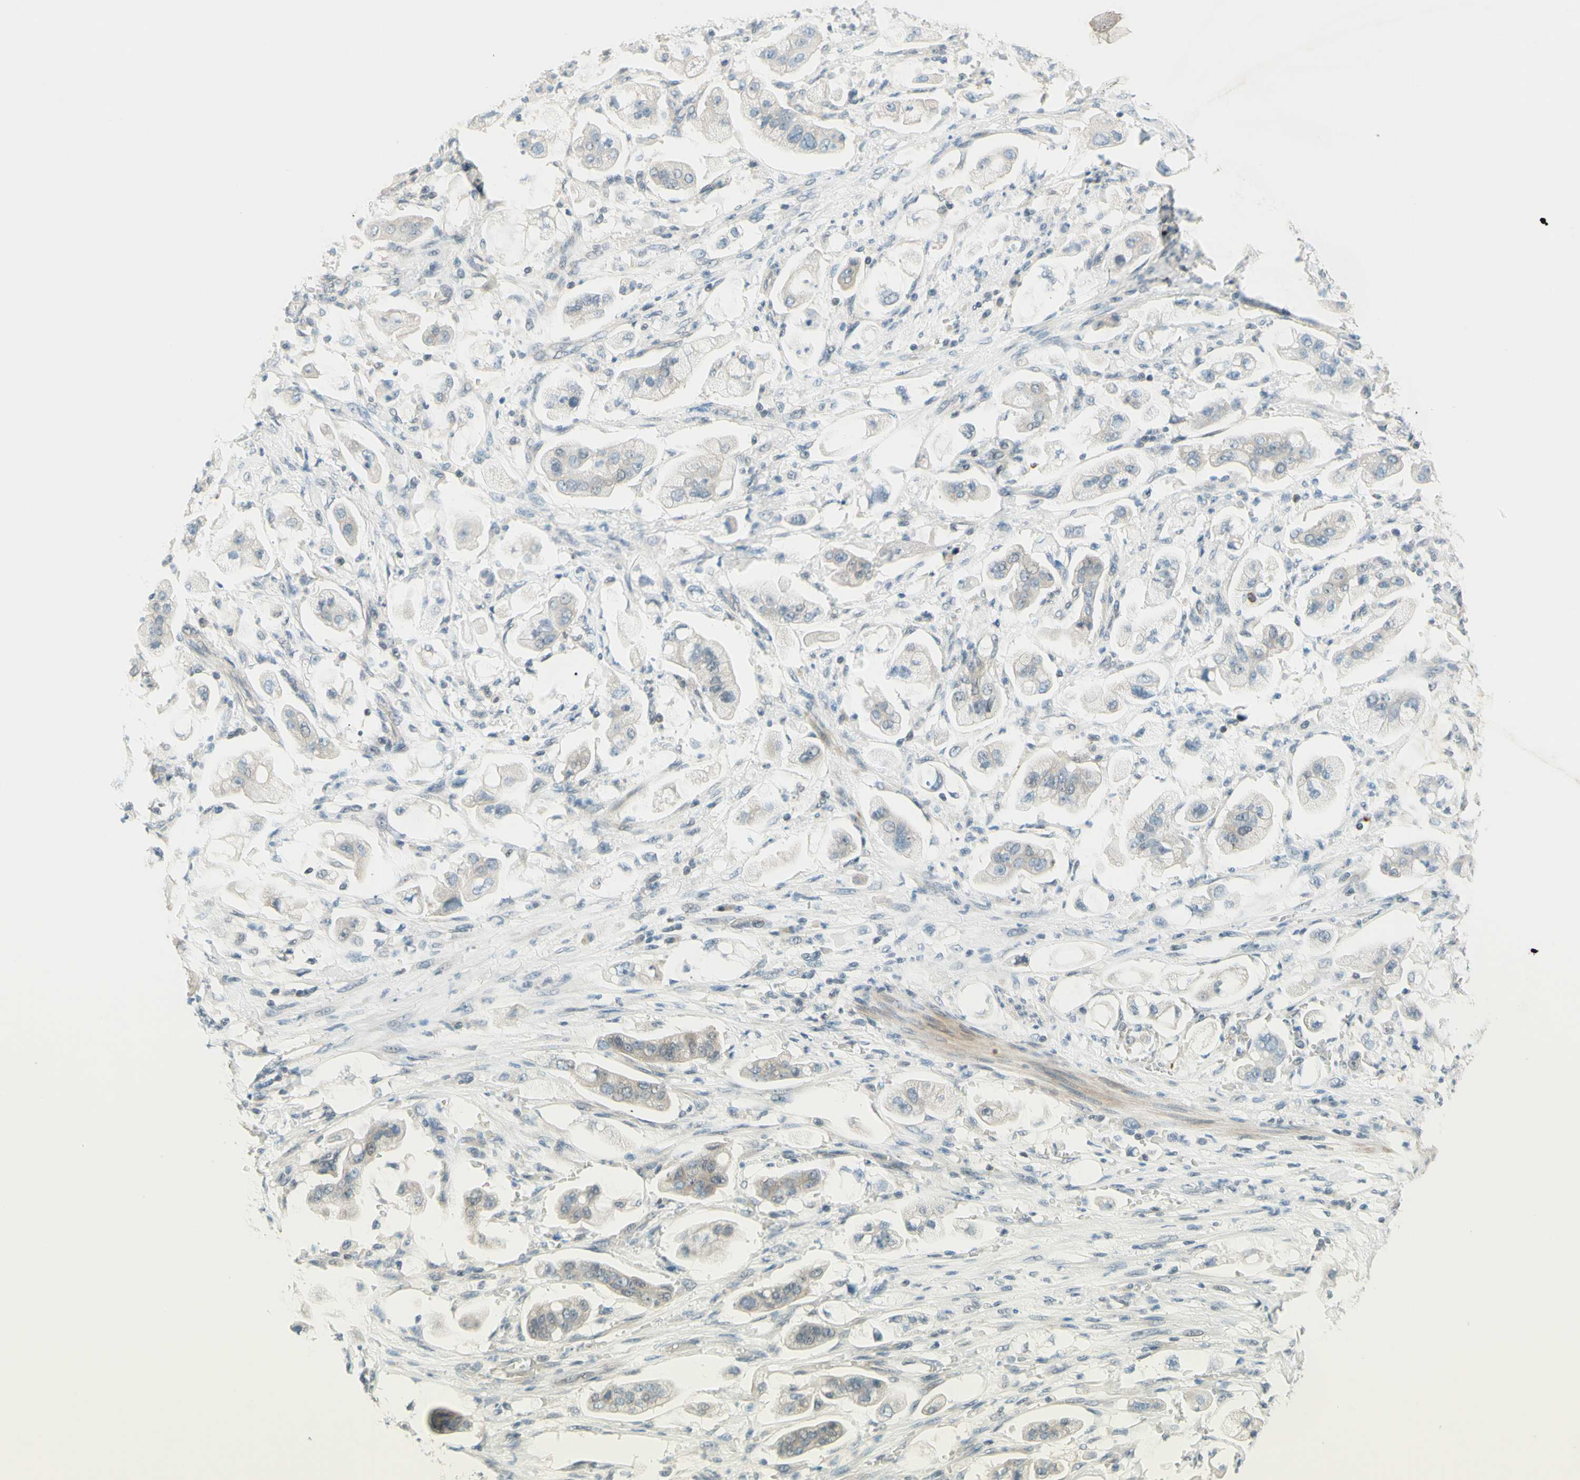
{"staining": {"intensity": "negative", "quantity": "none", "location": "none"}, "tissue": "stomach cancer", "cell_type": "Tumor cells", "image_type": "cancer", "snomed": [{"axis": "morphology", "description": "Adenocarcinoma, NOS"}, {"axis": "topography", "description": "Stomach"}], "caption": "The micrograph exhibits no staining of tumor cells in stomach adenocarcinoma.", "gene": "JPH1", "patient": {"sex": "male", "age": 62}}